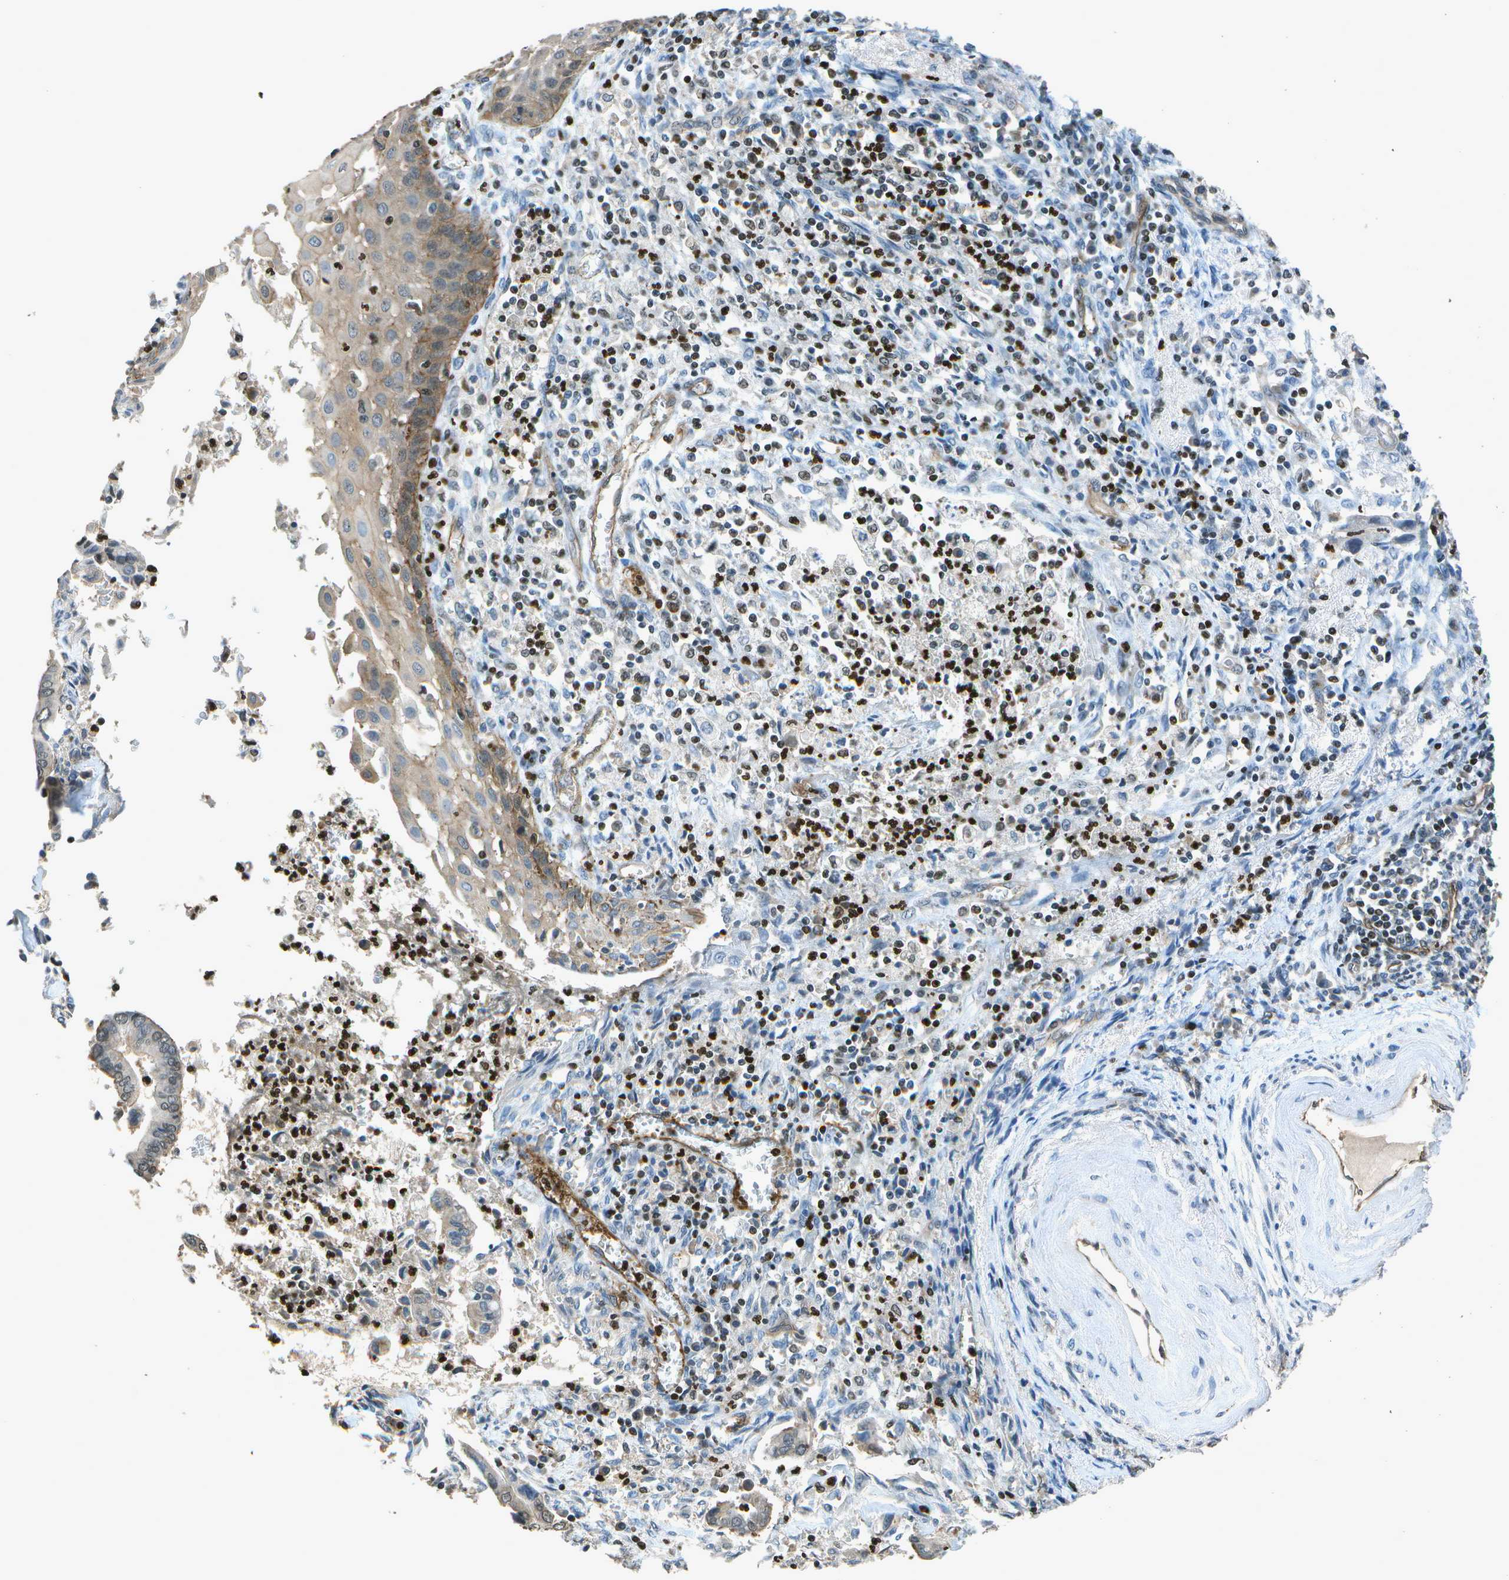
{"staining": {"intensity": "weak", "quantity": "<25%", "location": "cytoplasmic/membranous,nuclear"}, "tissue": "cervical cancer", "cell_type": "Tumor cells", "image_type": "cancer", "snomed": [{"axis": "morphology", "description": "Adenocarcinoma, NOS"}, {"axis": "topography", "description": "Cervix"}], "caption": "Histopathology image shows no protein staining in tumor cells of cervical adenocarcinoma tissue.", "gene": "PDLIM1", "patient": {"sex": "female", "age": 44}}